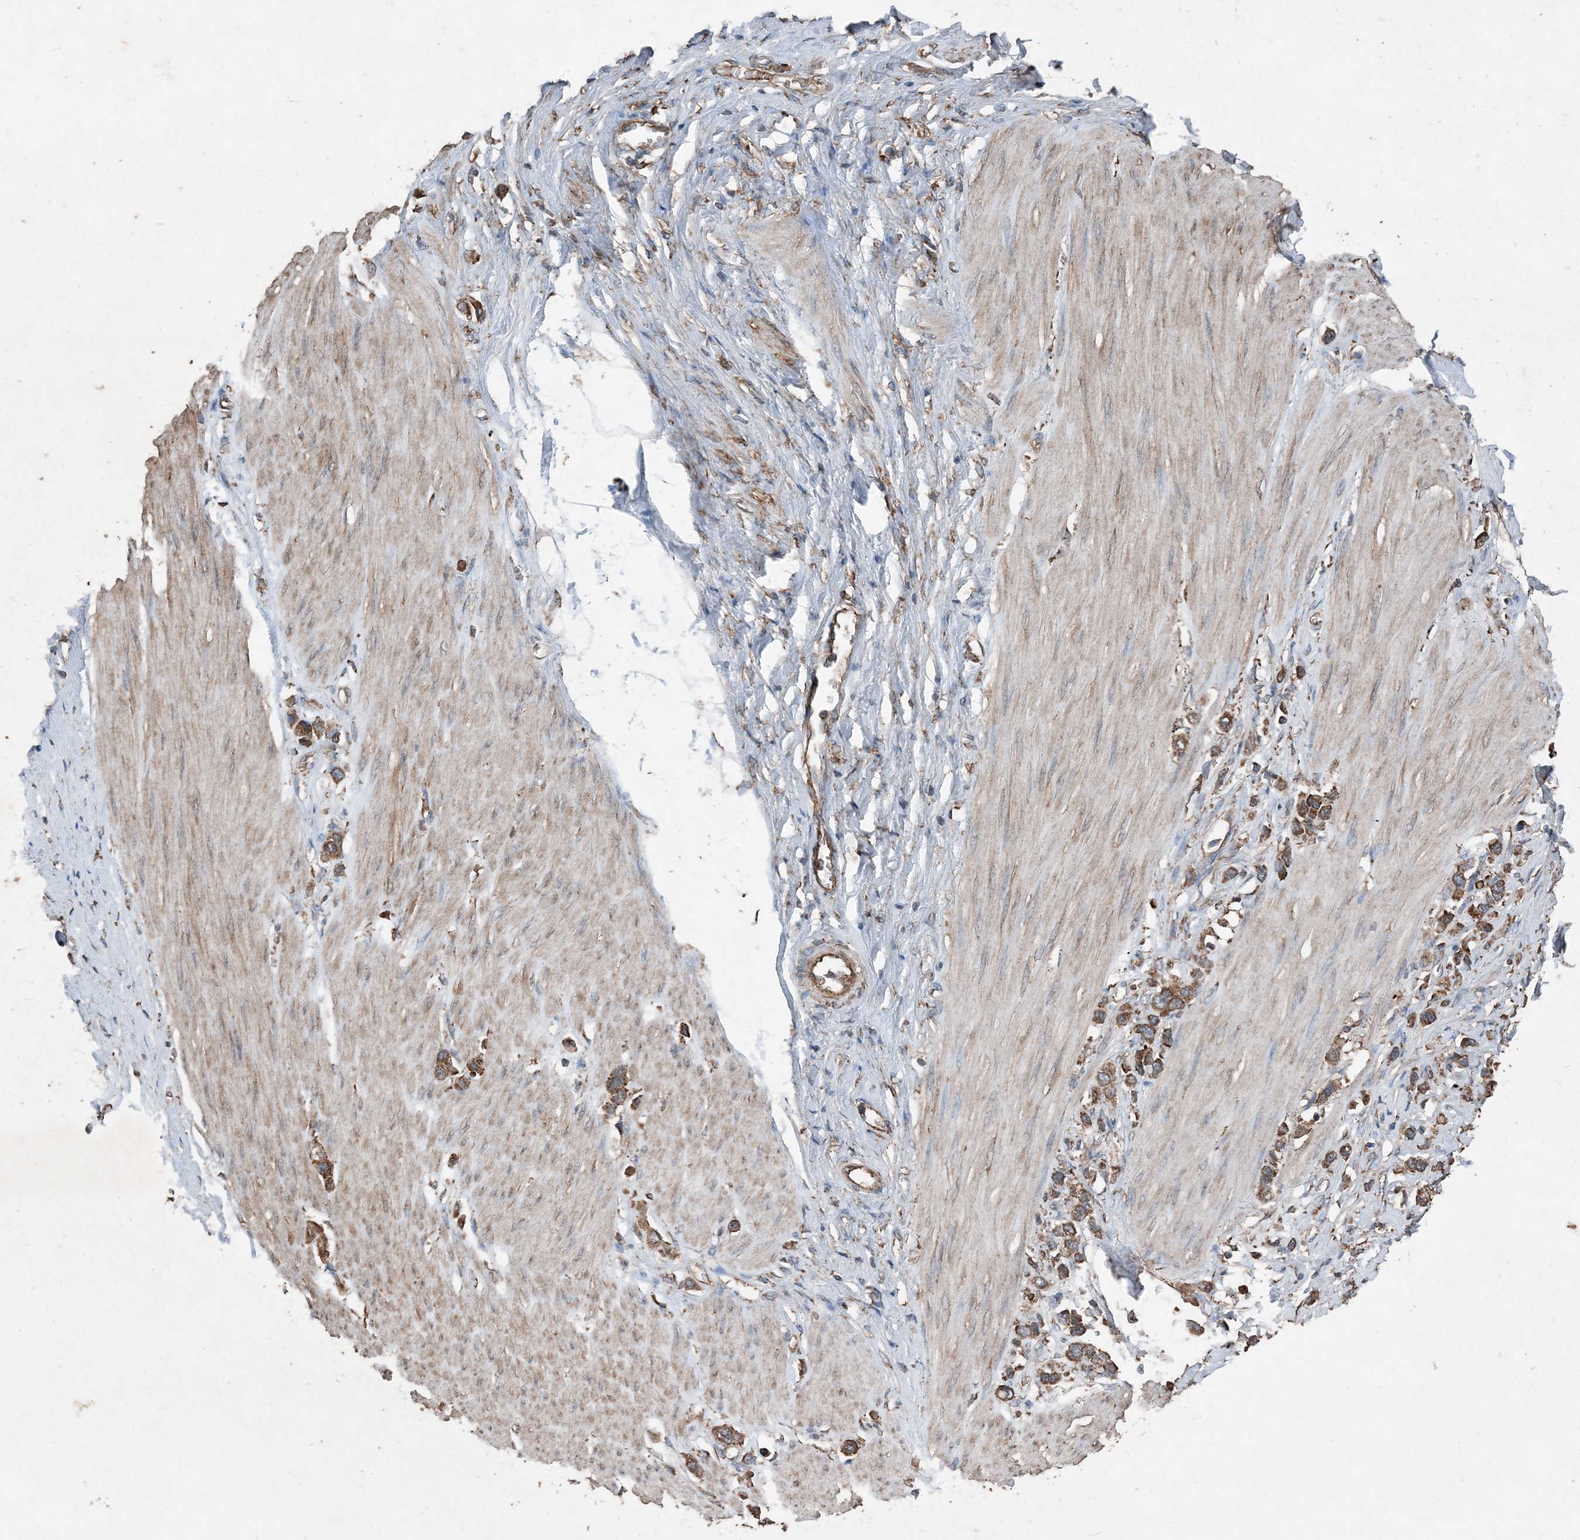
{"staining": {"intensity": "moderate", "quantity": ">75%", "location": "cytoplasmic/membranous"}, "tissue": "stomach cancer", "cell_type": "Tumor cells", "image_type": "cancer", "snomed": [{"axis": "morphology", "description": "Adenocarcinoma, NOS"}, {"axis": "topography", "description": "Stomach"}], "caption": "Moderate cytoplasmic/membranous staining for a protein is identified in approximately >75% of tumor cells of stomach cancer (adenocarcinoma) using IHC.", "gene": "PDIA6", "patient": {"sex": "female", "age": 65}}